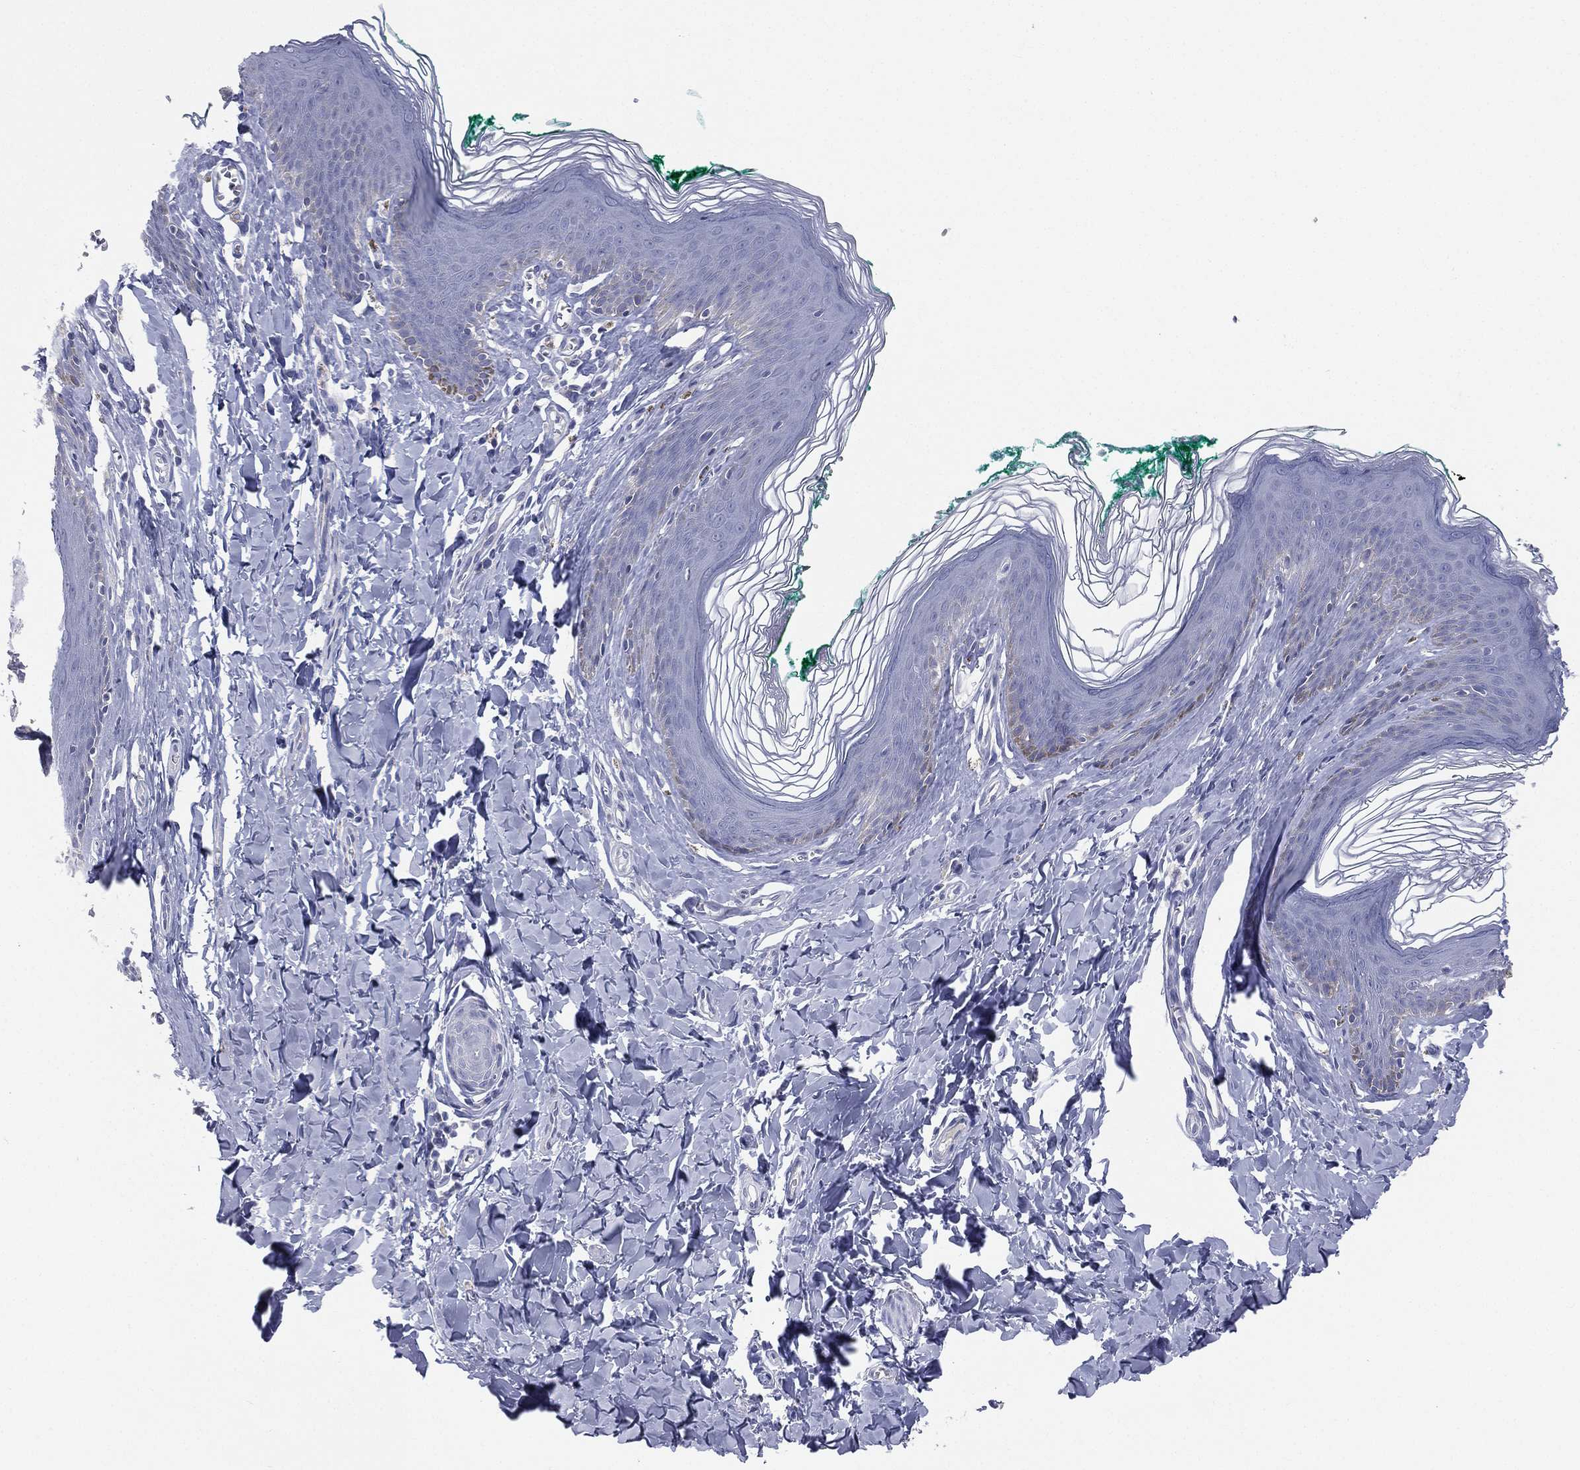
{"staining": {"intensity": "negative", "quantity": "none", "location": "none"}, "tissue": "skin", "cell_type": "Epidermal cells", "image_type": "normal", "snomed": [{"axis": "morphology", "description": "Normal tissue, NOS"}, {"axis": "topography", "description": "Vulva"}], "caption": "A micrograph of skin stained for a protein exhibits no brown staining in epidermal cells.", "gene": "STK31", "patient": {"sex": "female", "age": 66}}